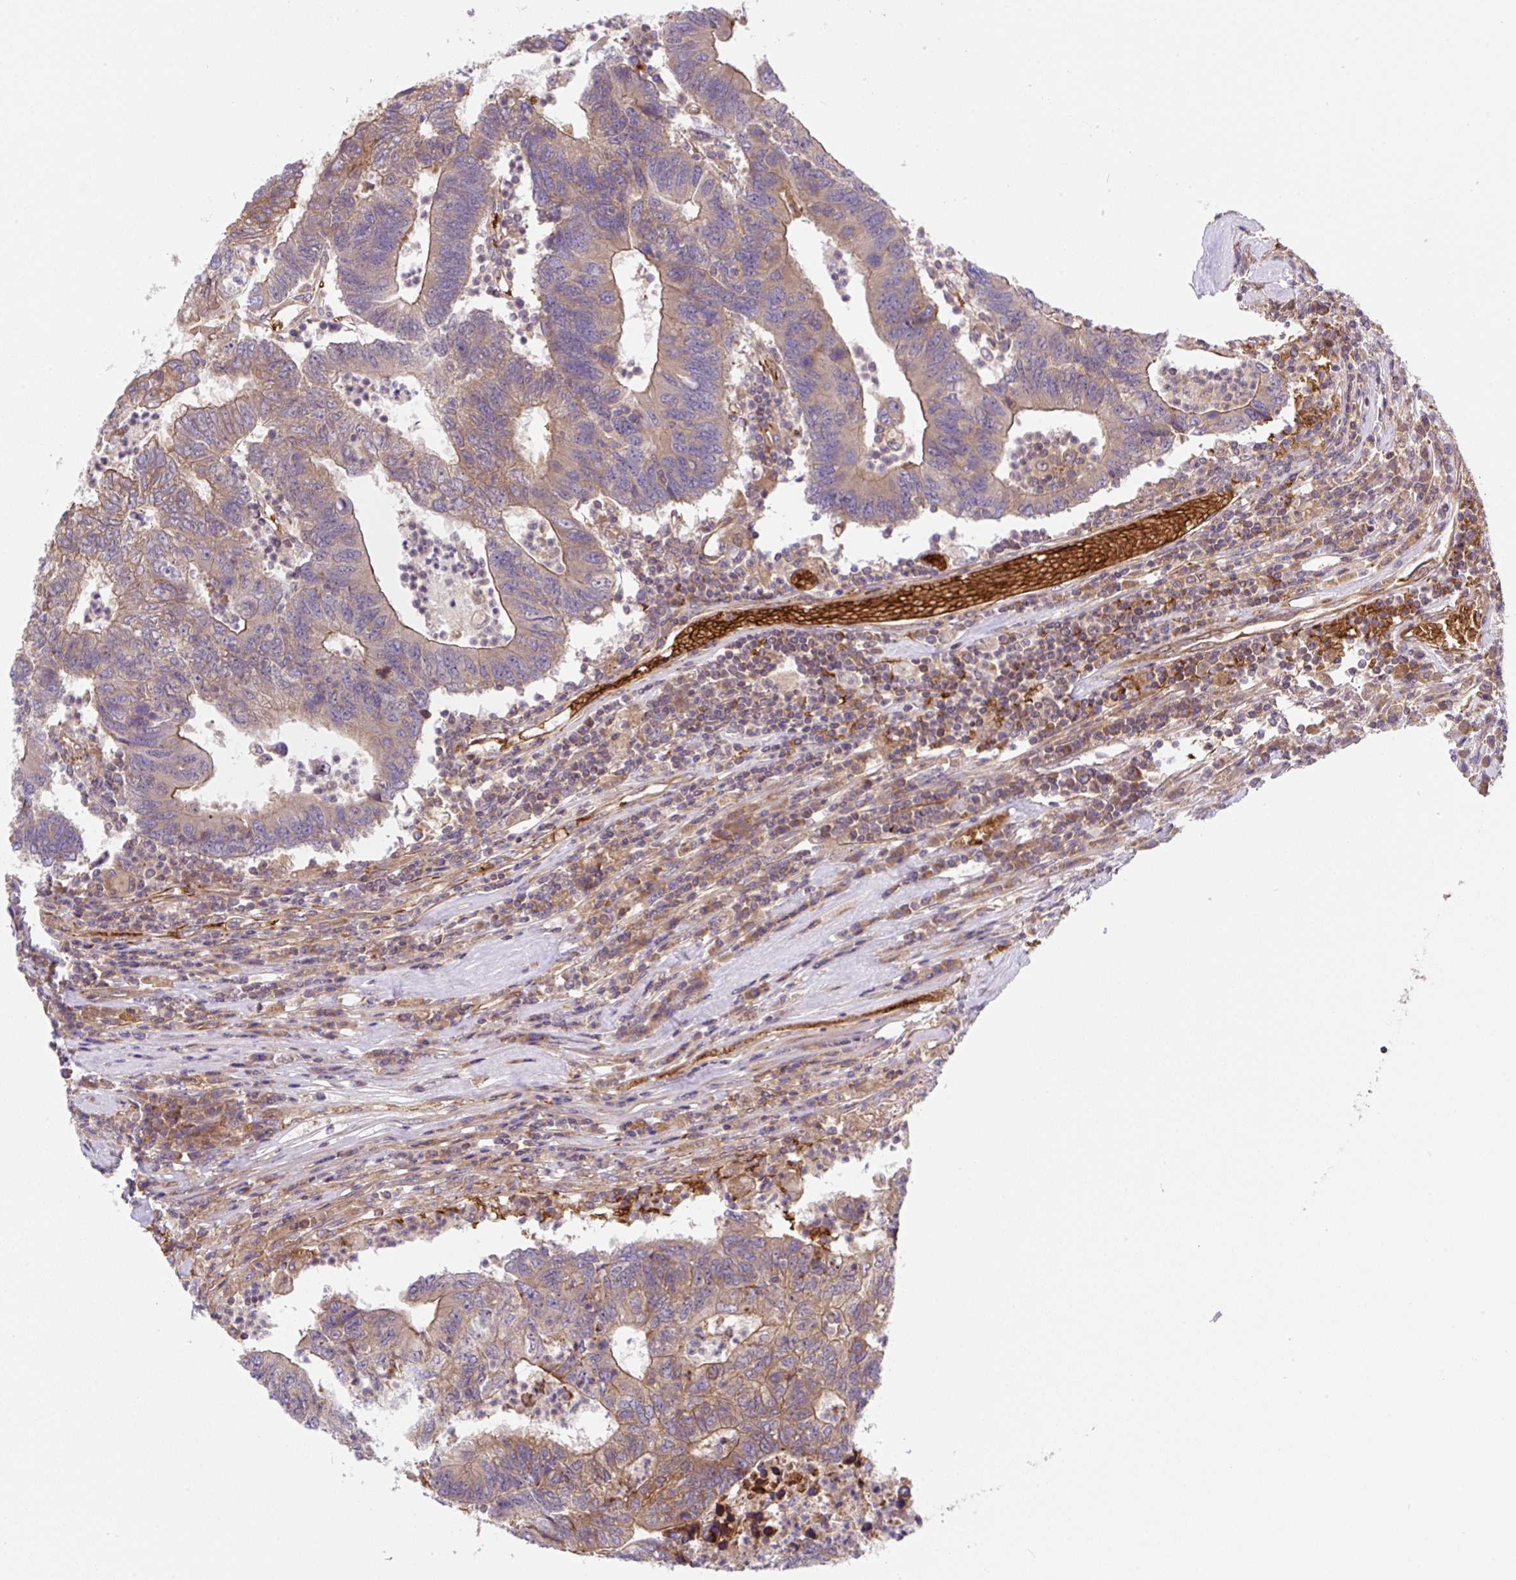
{"staining": {"intensity": "moderate", "quantity": "25%-75%", "location": "cytoplasmic/membranous"}, "tissue": "colorectal cancer", "cell_type": "Tumor cells", "image_type": "cancer", "snomed": [{"axis": "morphology", "description": "Adenocarcinoma, NOS"}, {"axis": "topography", "description": "Colon"}], "caption": "A high-resolution histopathology image shows immunohistochemistry (IHC) staining of colorectal cancer, which displays moderate cytoplasmic/membranous staining in approximately 25%-75% of tumor cells.", "gene": "APOBEC3D", "patient": {"sex": "female", "age": 48}}